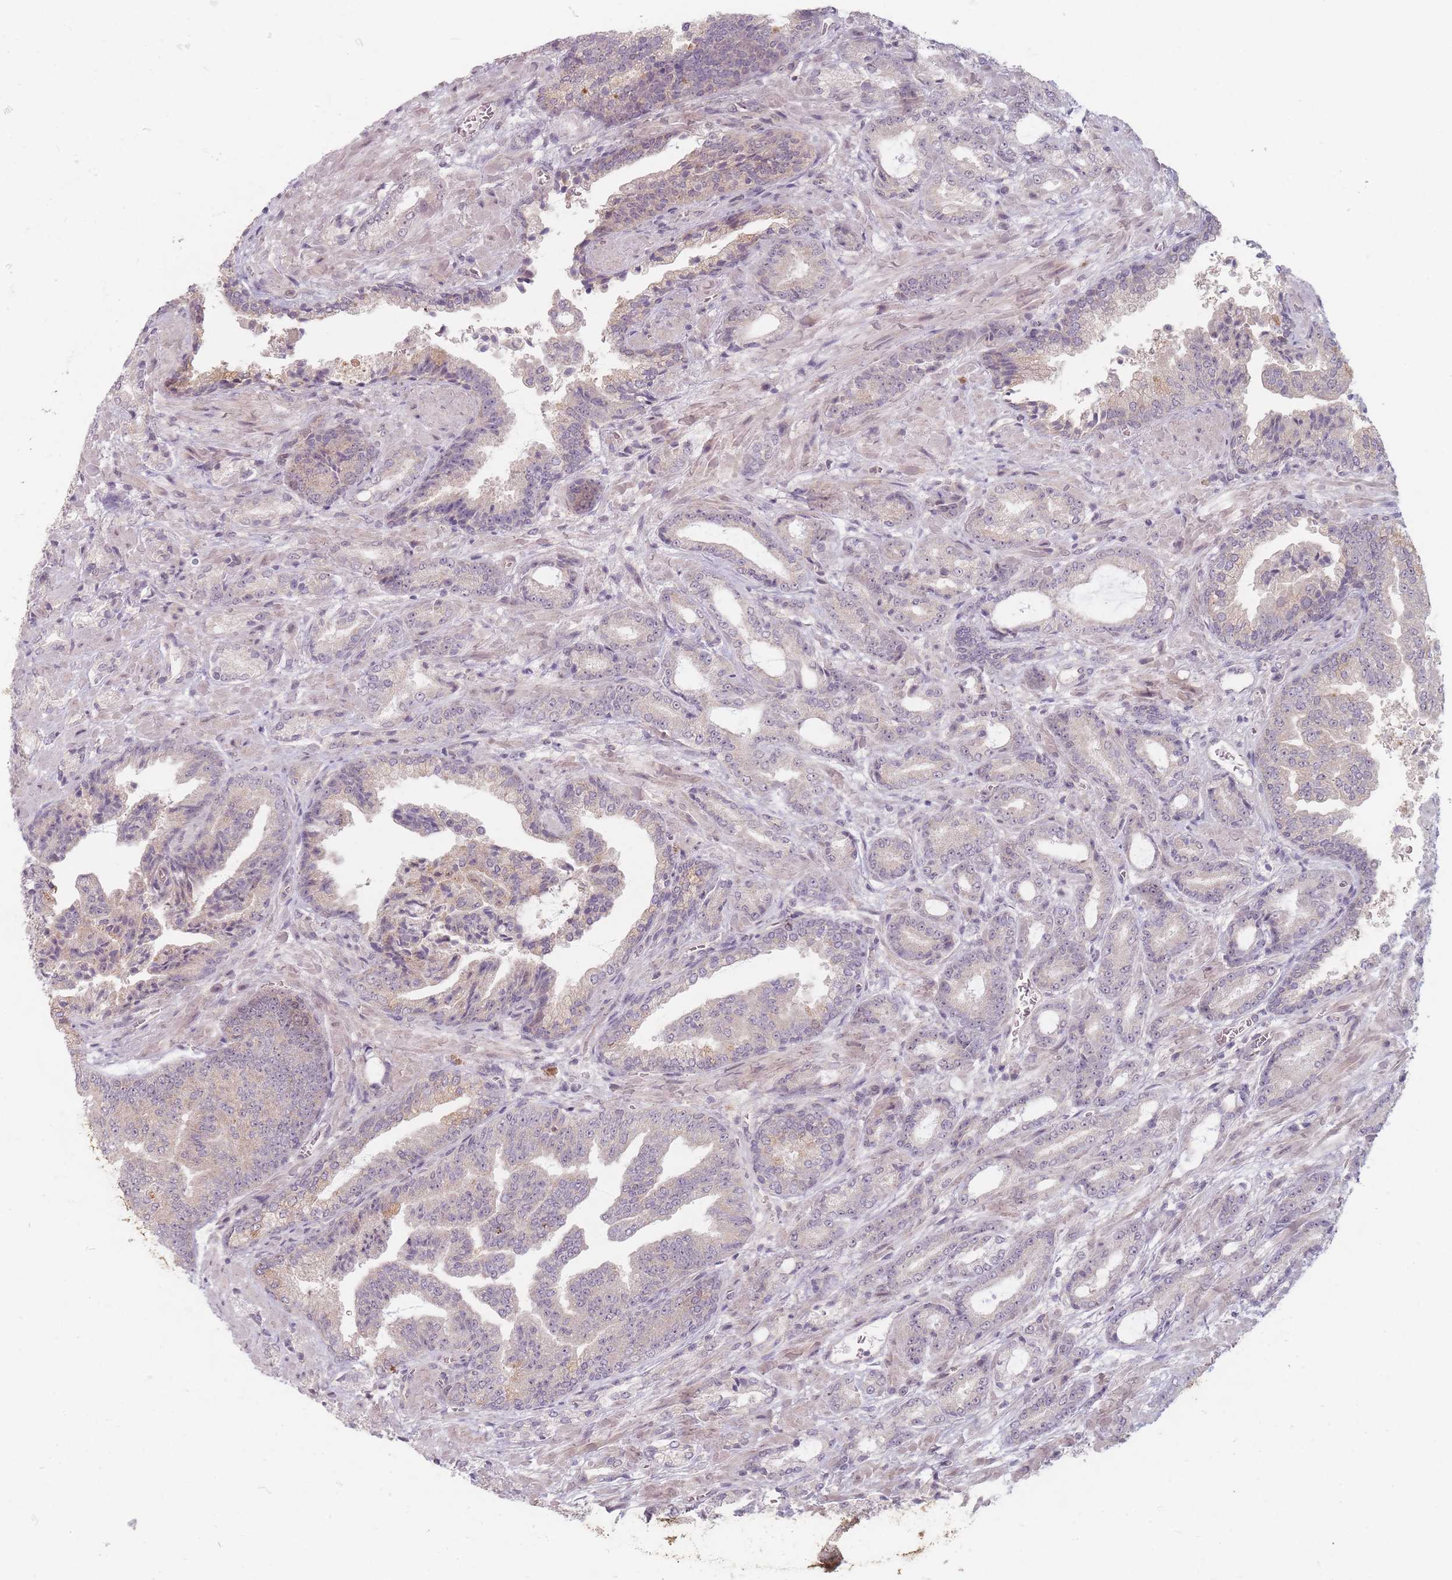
{"staining": {"intensity": "negative", "quantity": "none", "location": "none"}, "tissue": "prostate cancer", "cell_type": "Tumor cells", "image_type": "cancer", "snomed": [{"axis": "morphology", "description": "Adenocarcinoma, High grade"}, {"axis": "topography", "description": "Prostate"}], "caption": "Prostate cancer (adenocarcinoma (high-grade)) was stained to show a protein in brown. There is no significant expression in tumor cells.", "gene": "GABRA6", "patient": {"sex": "male", "age": 68}}